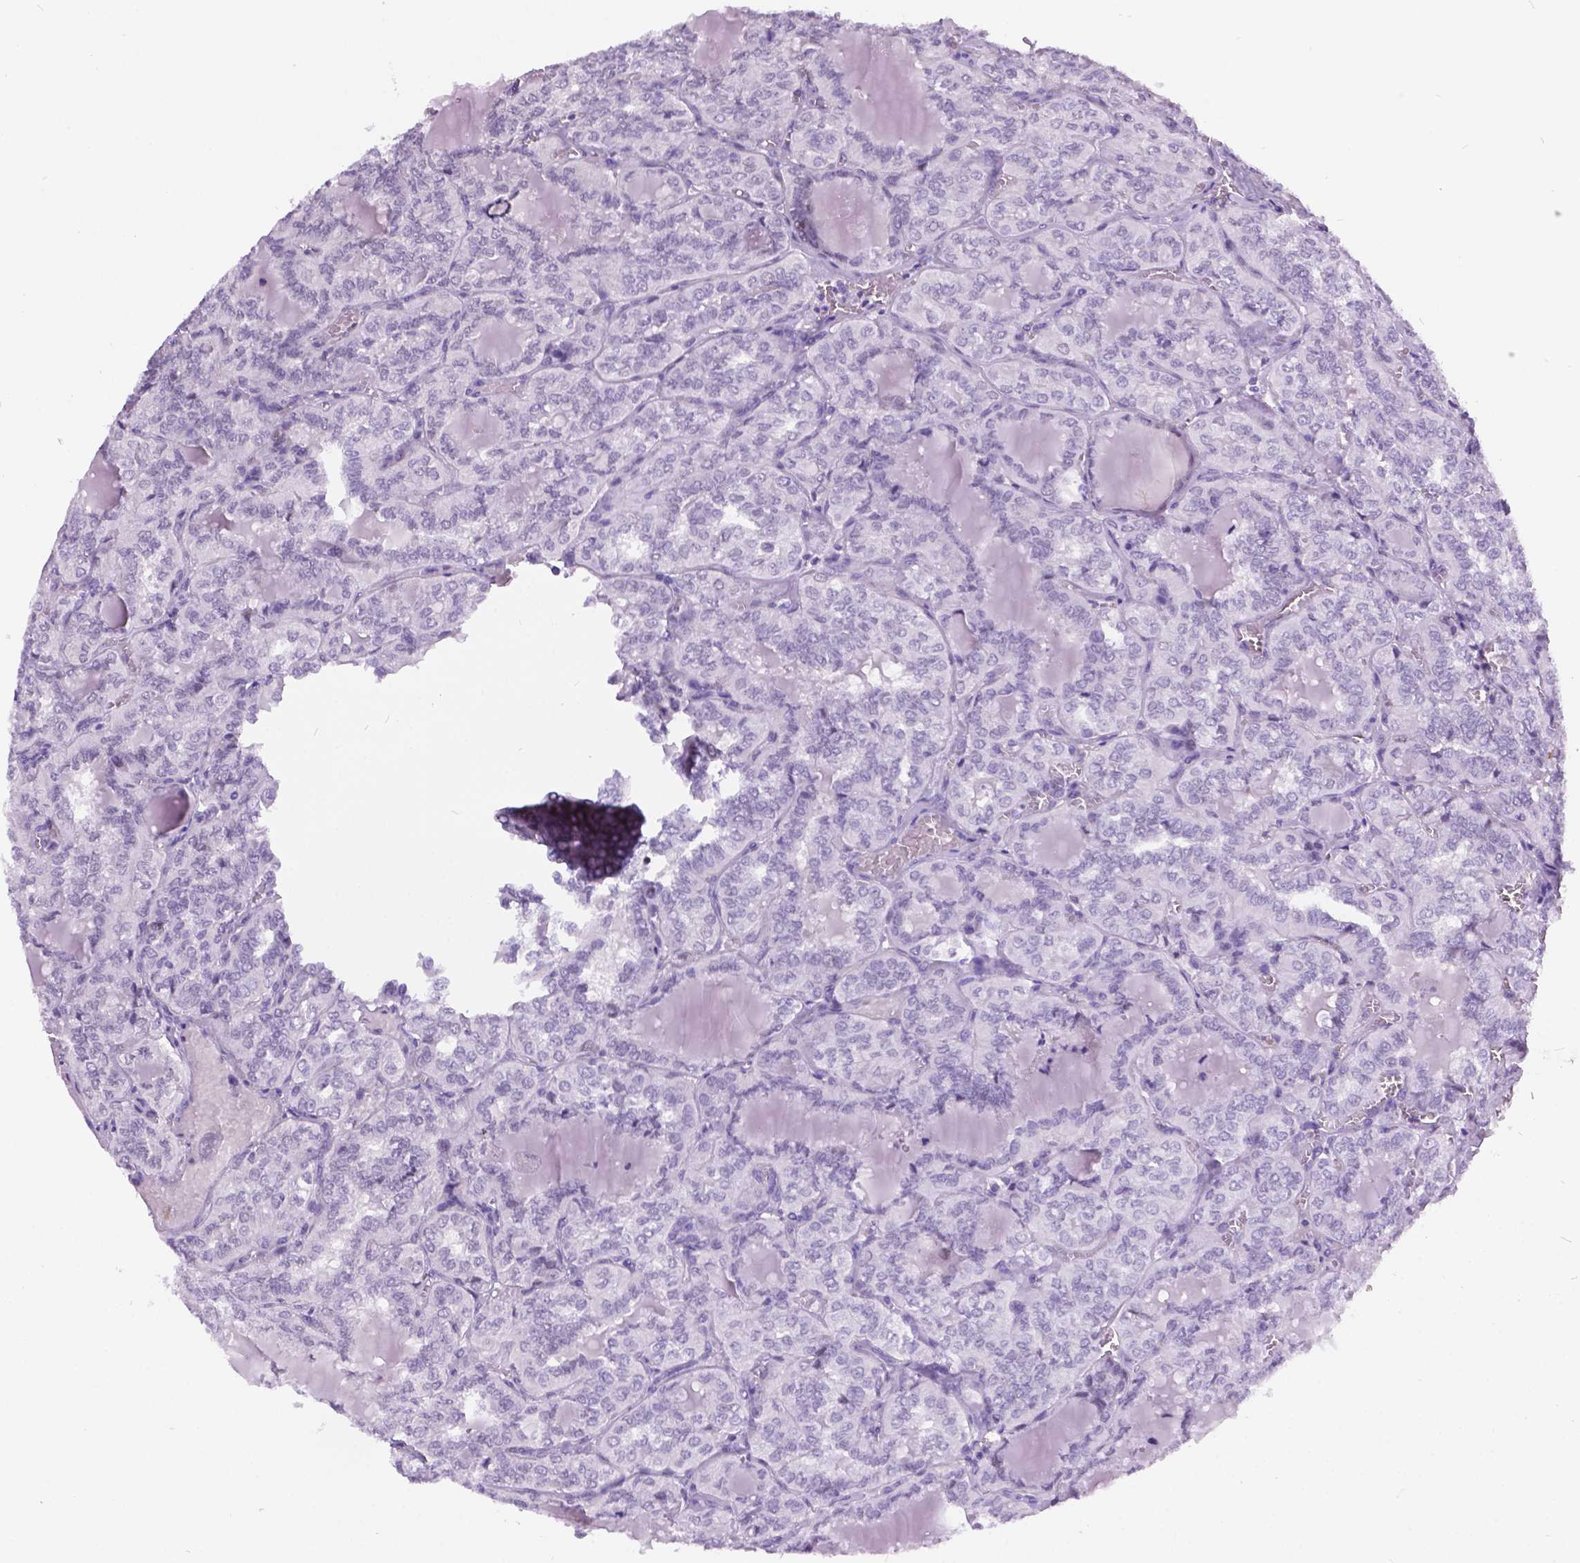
{"staining": {"intensity": "negative", "quantity": "none", "location": "none"}, "tissue": "thyroid cancer", "cell_type": "Tumor cells", "image_type": "cancer", "snomed": [{"axis": "morphology", "description": "Papillary adenocarcinoma, NOS"}, {"axis": "topography", "description": "Thyroid gland"}], "caption": "Image shows no protein expression in tumor cells of thyroid papillary adenocarcinoma tissue.", "gene": "DPF3", "patient": {"sex": "female", "age": 41}}